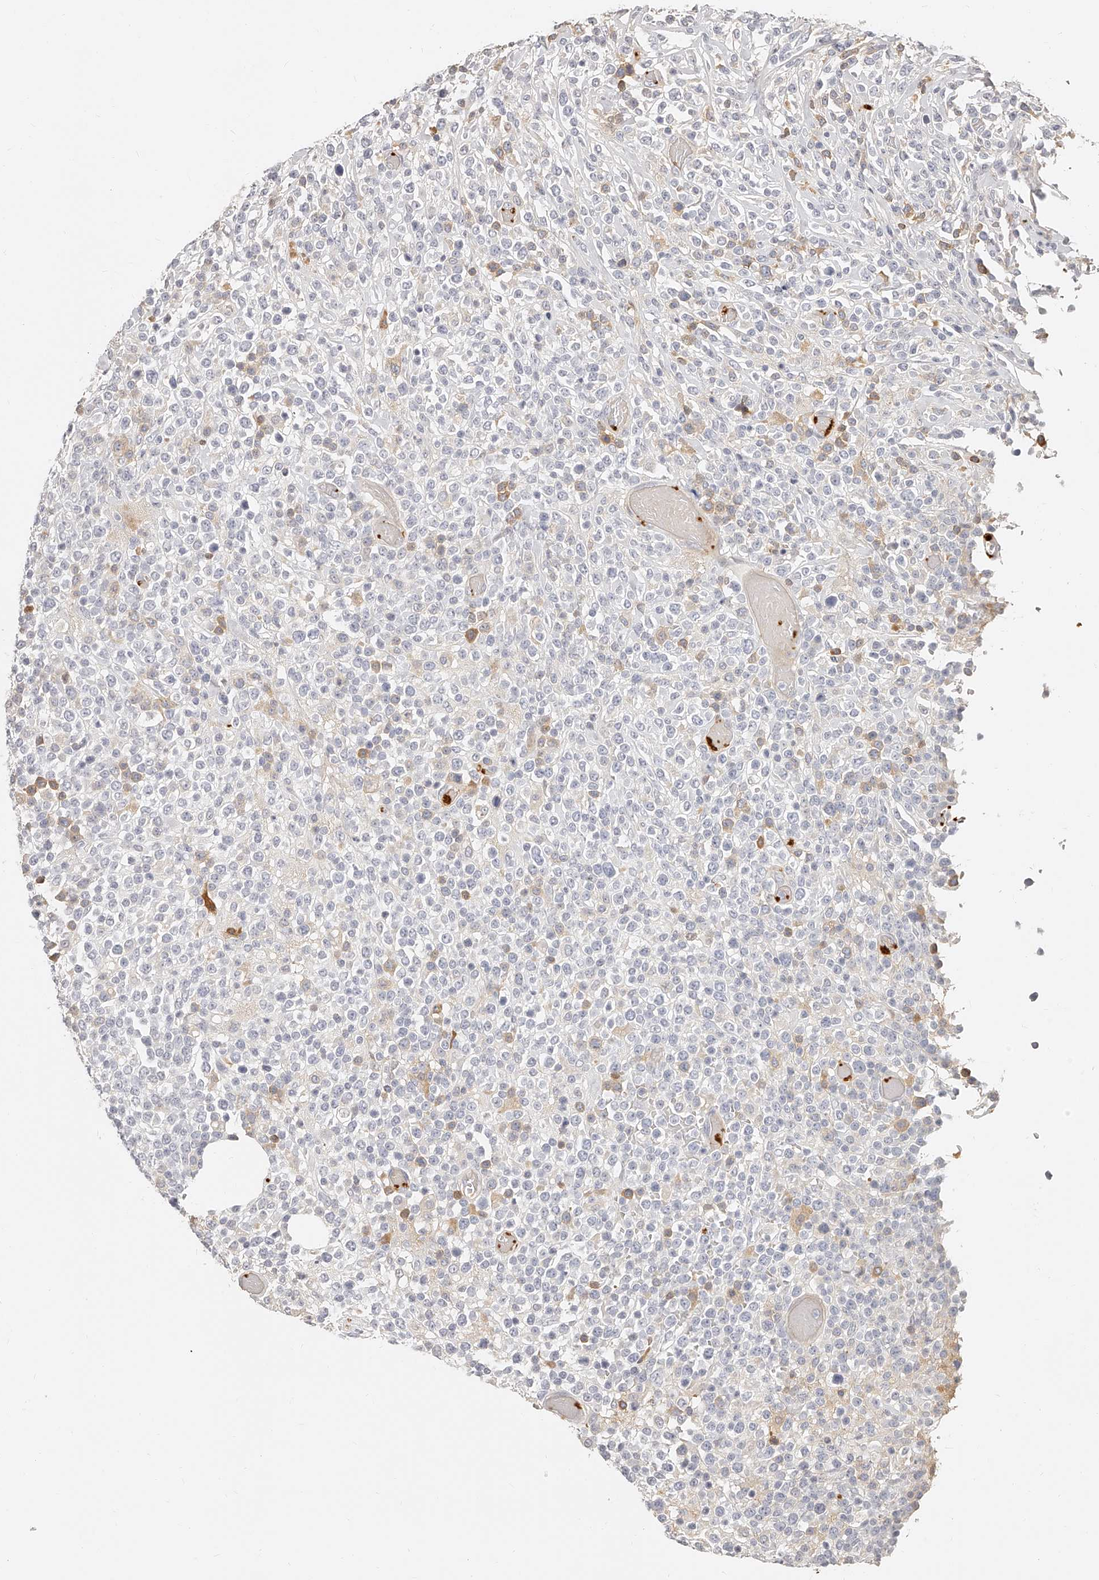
{"staining": {"intensity": "negative", "quantity": "none", "location": "none"}, "tissue": "lymphoma", "cell_type": "Tumor cells", "image_type": "cancer", "snomed": [{"axis": "morphology", "description": "Malignant lymphoma, non-Hodgkin's type, High grade"}, {"axis": "topography", "description": "Colon"}], "caption": "DAB immunohistochemical staining of high-grade malignant lymphoma, non-Hodgkin's type shows no significant staining in tumor cells.", "gene": "ITGB3", "patient": {"sex": "female", "age": 53}}